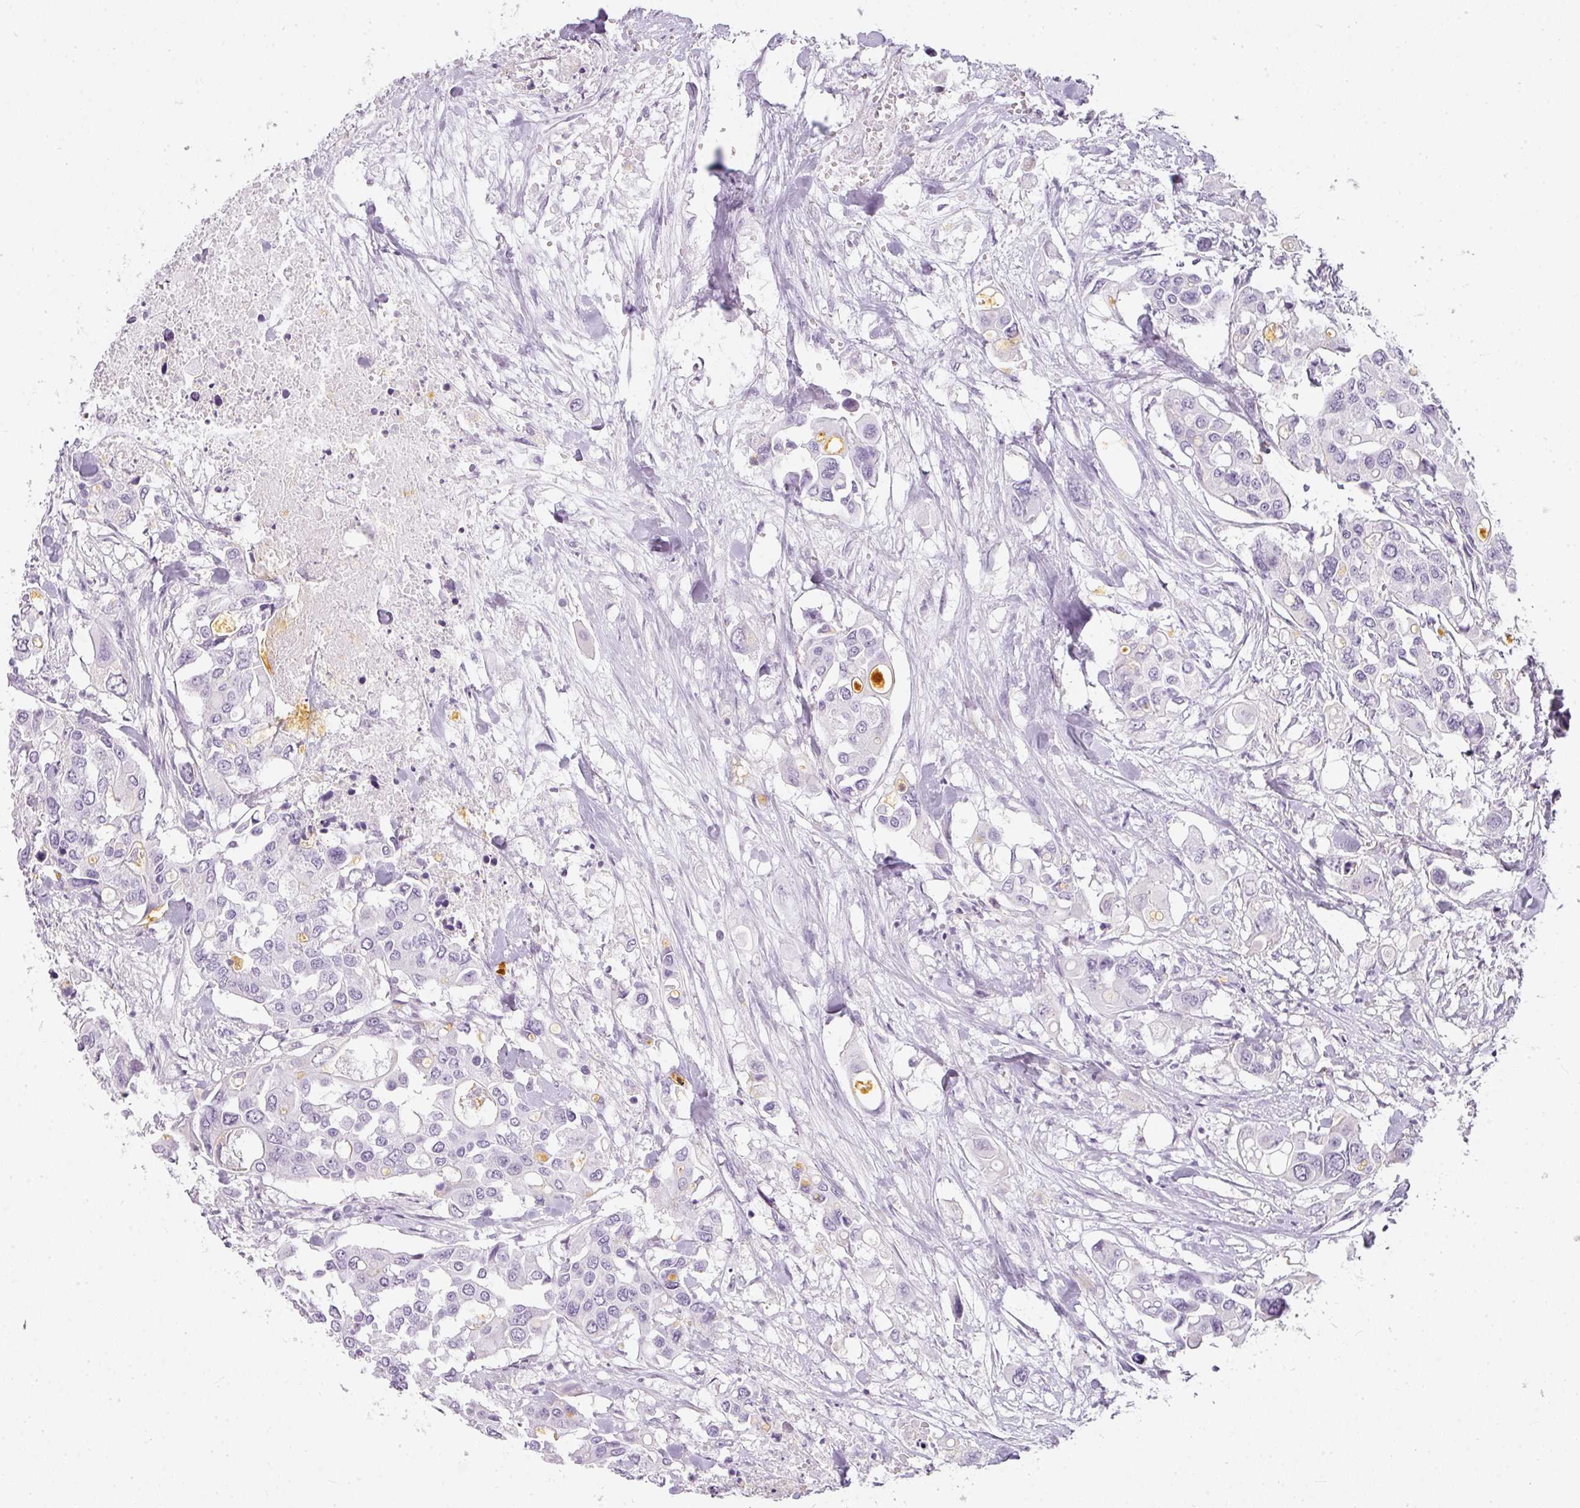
{"staining": {"intensity": "negative", "quantity": "none", "location": "none"}, "tissue": "colorectal cancer", "cell_type": "Tumor cells", "image_type": "cancer", "snomed": [{"axis": "morphology", "description": "Adenocarcinoma, NOS"}, {"axis": "topography", "description": "Colon"}], "caption": "Immunohistochemical staining of colorectal cancer (adenocarcinoma) exhibits no significant staining in tumor cells.", "gene": "TMEM42", "patient": {"sex": "male", "age": 77}}